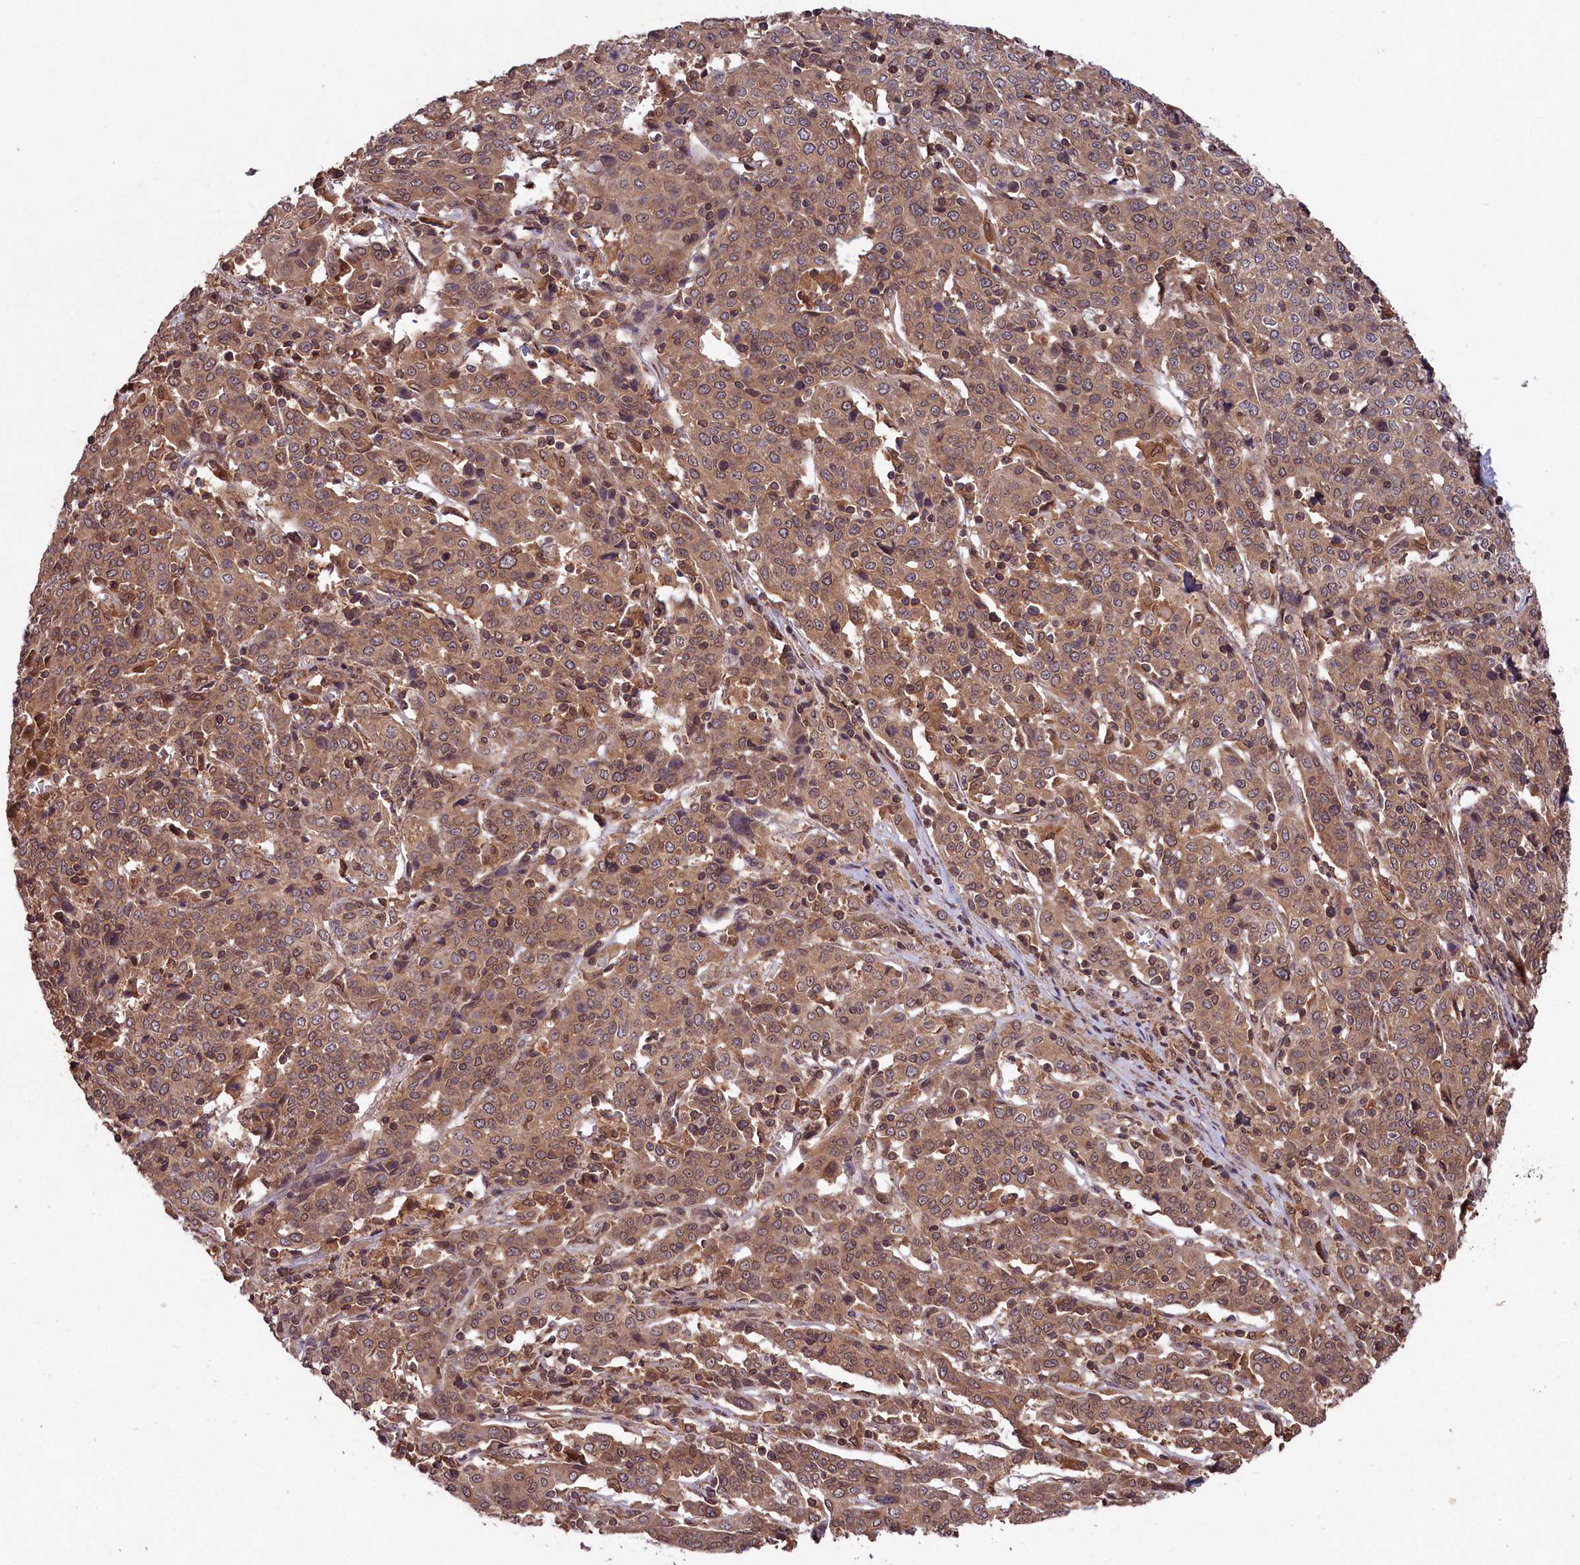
{"staining": {"intensity": "moderate", "quantity": ">75%", "location": "cytoplasmic/membranous"}, "tissue": "cervical cancer", "cell_type": "Tumor cells", "image_type": "cancer", "snomed": [{"axis": "morphology", "description": "Squamous cell carcinoma, NOS"}, {"axis": "topography", "description": "Cervix"}], "caption": "This is an image of immunohistochemistry staining of cervical squamous cell carcinoma, which shows moderate positivity in the cytoplasmic/membranous of tumor cells.", "gene": "CHAC1", "patient": {"sex": "female", "age": 67}}